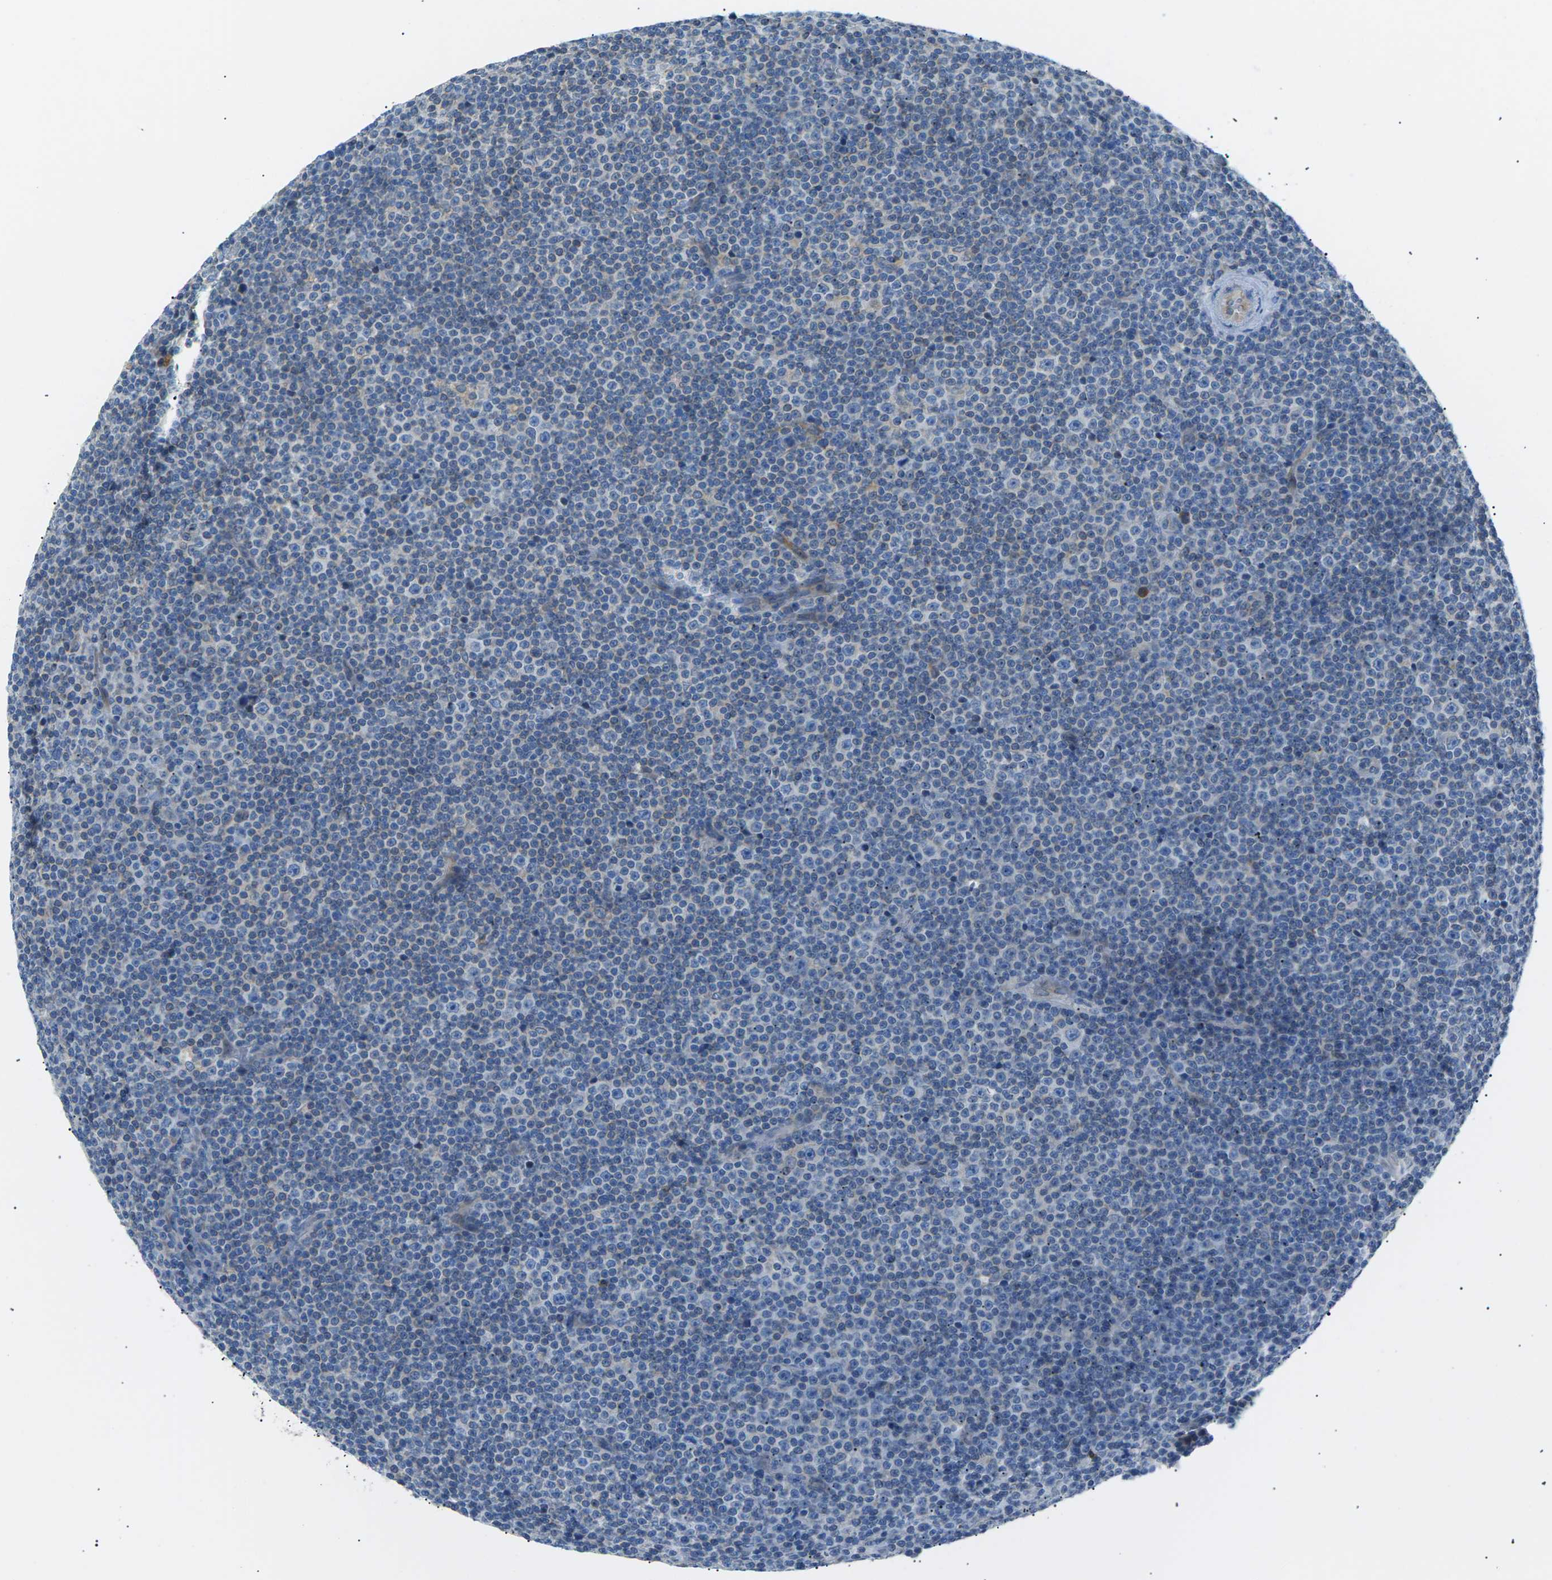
{"staining": {"intensity": "negative", "quantity": "none", "location": "none"}, "tissue": "lymphoma", "cell_type": "Tumor cells", "image_type": "cancer", "snomed": [{"axis": "morphology", "description": "Malignant lymphoma, non-Hodgkin's type, Low grade"}, {"axis": "topography", "description": "Lymph node"}], "caption": "A high-resolution photomicrograph shows immunohistochemistry (IHC) staining of lymphoma, which displays no significant staining in tumor cells.", "gene": "ZDHHC24", "patient": {"sex": "female", "age": 67}}